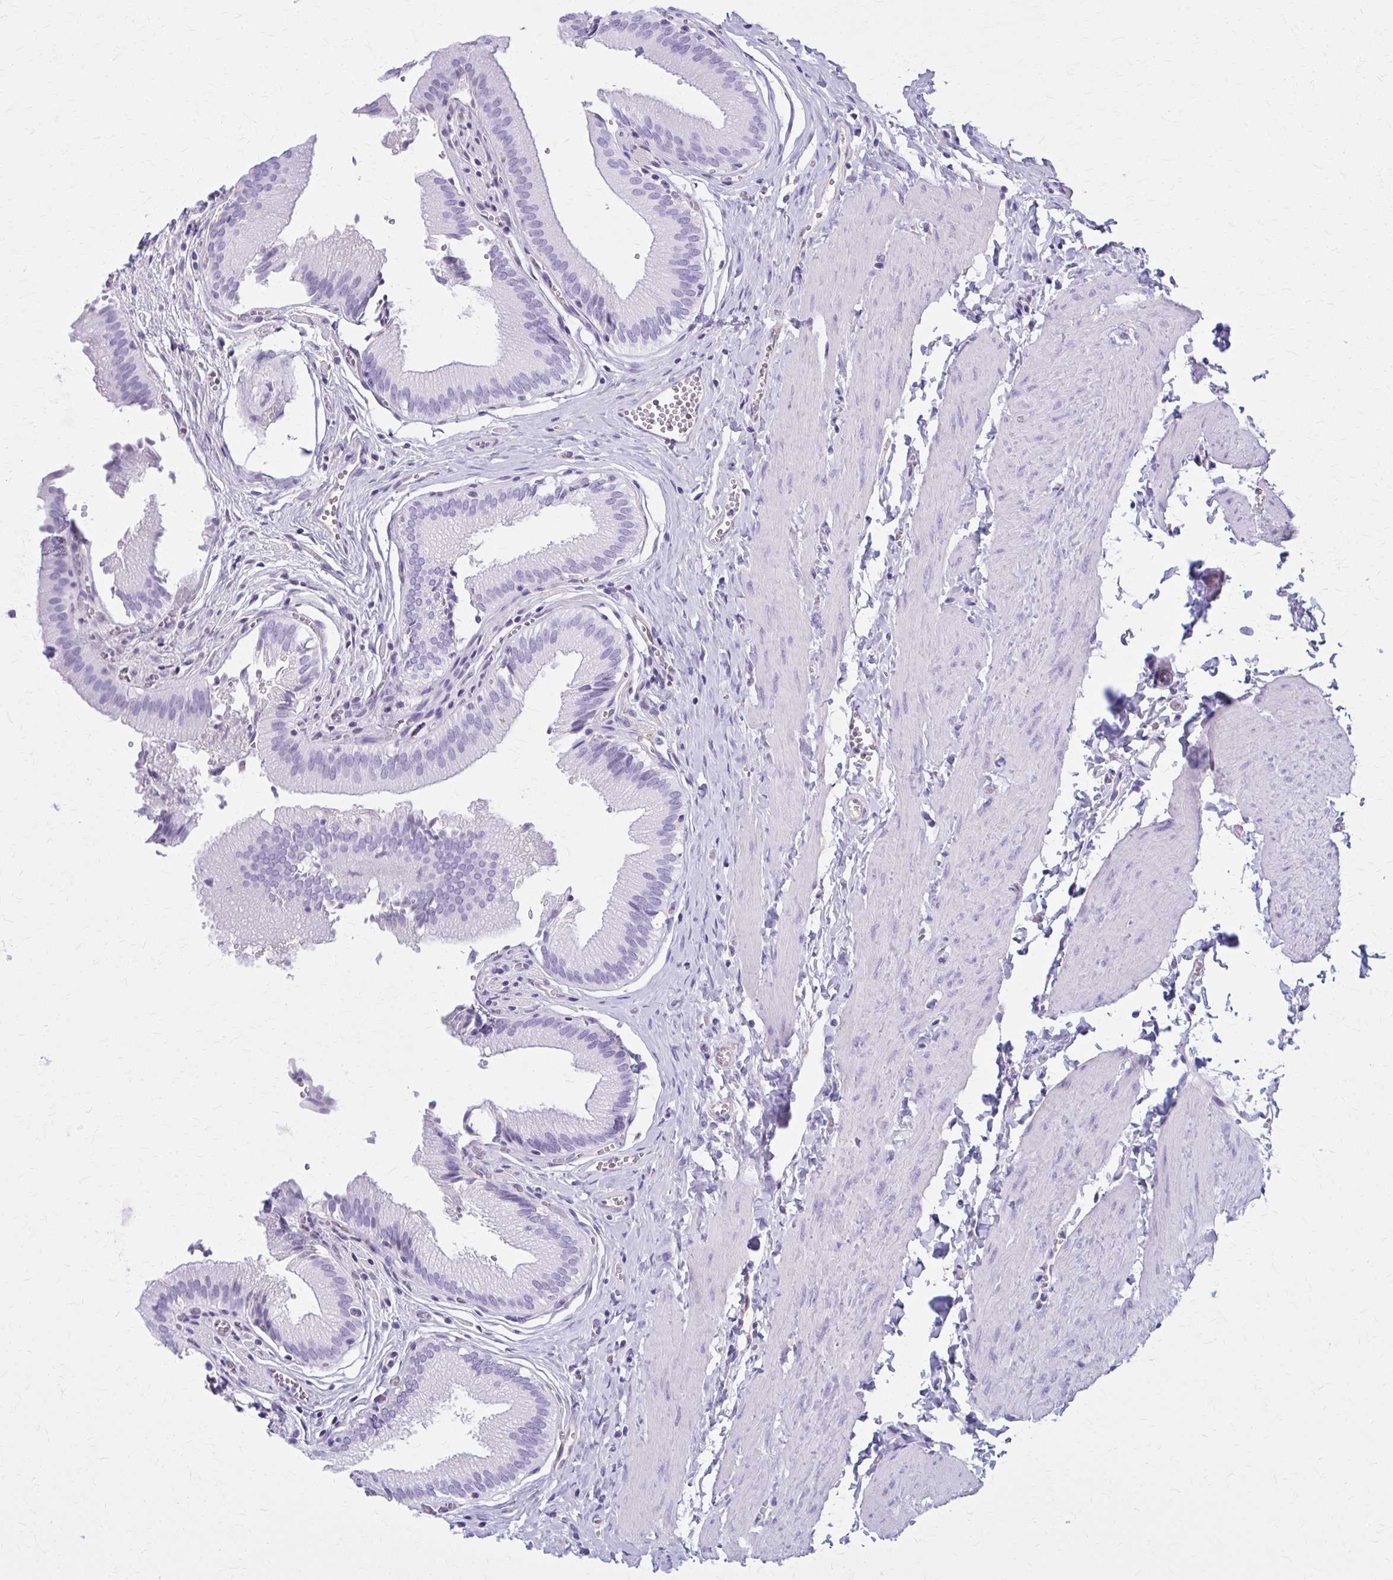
{"staining": {"intensity": "negative", "quantity": "none", "location": "none"}, "tissue": "gallbladder", "cell_type": "Glandular cells", "image_type": "normal", "snomed": [{"axis": "morphology", "description": "Normal tissue, NOS"}, {"axis": "topography", "description": "Gallbladder"}, {"axis": "topography", "description": "Peripheral nerve tissue"}], "caption": "An IHC image of benign gallbladder is shown. There is no staining in glandular cells of gallbladder. (DAB (3,3'-diaminobenzidine) immunohistochemistry, high magnification).", "gene": "GFAP", "patient": {"sex": "male", "age": 17}}